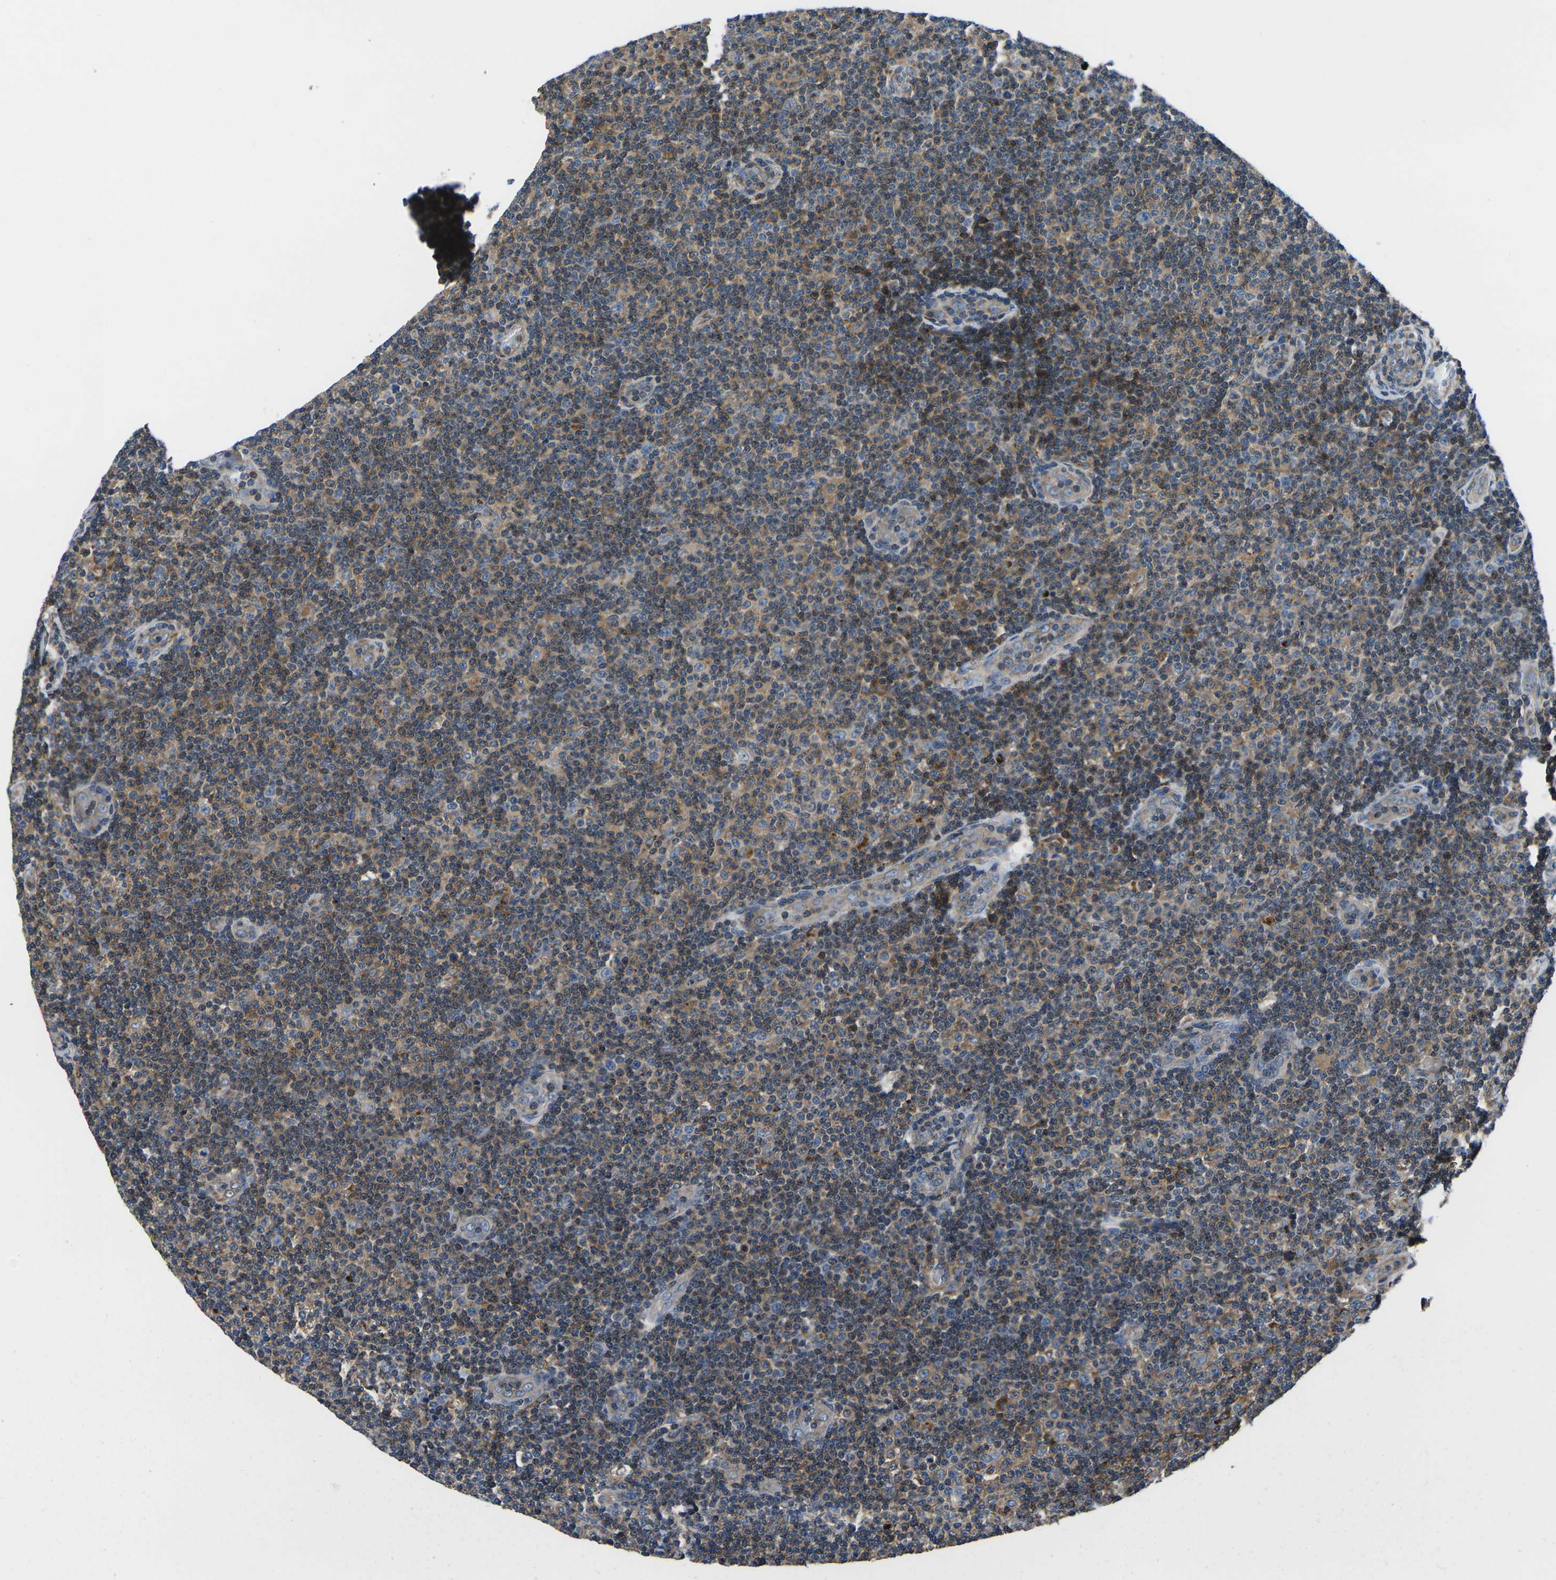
{"staining": {"intensity": "weak", "quantity": ">75%", "location": "cytoplasmic/membranous"}, "tissue": "lymphoma", "cell_type": "Tumor cells", "image_type": "cancer", "snomed": [{"axis": "morphology", "description": "Malignant lymphoma, non-Hodgkin's type, Low grade"}, {"axis": "topography", "description": "Lymph node"}], "caption": "Brown immunohistochemical staining in lymphoma exhibits weak cytoplasmic/membranous staining in approximately >75% of tumor cells.", "gene": "KCNJ15", "patient": {"sex": "male", "age": 83}}